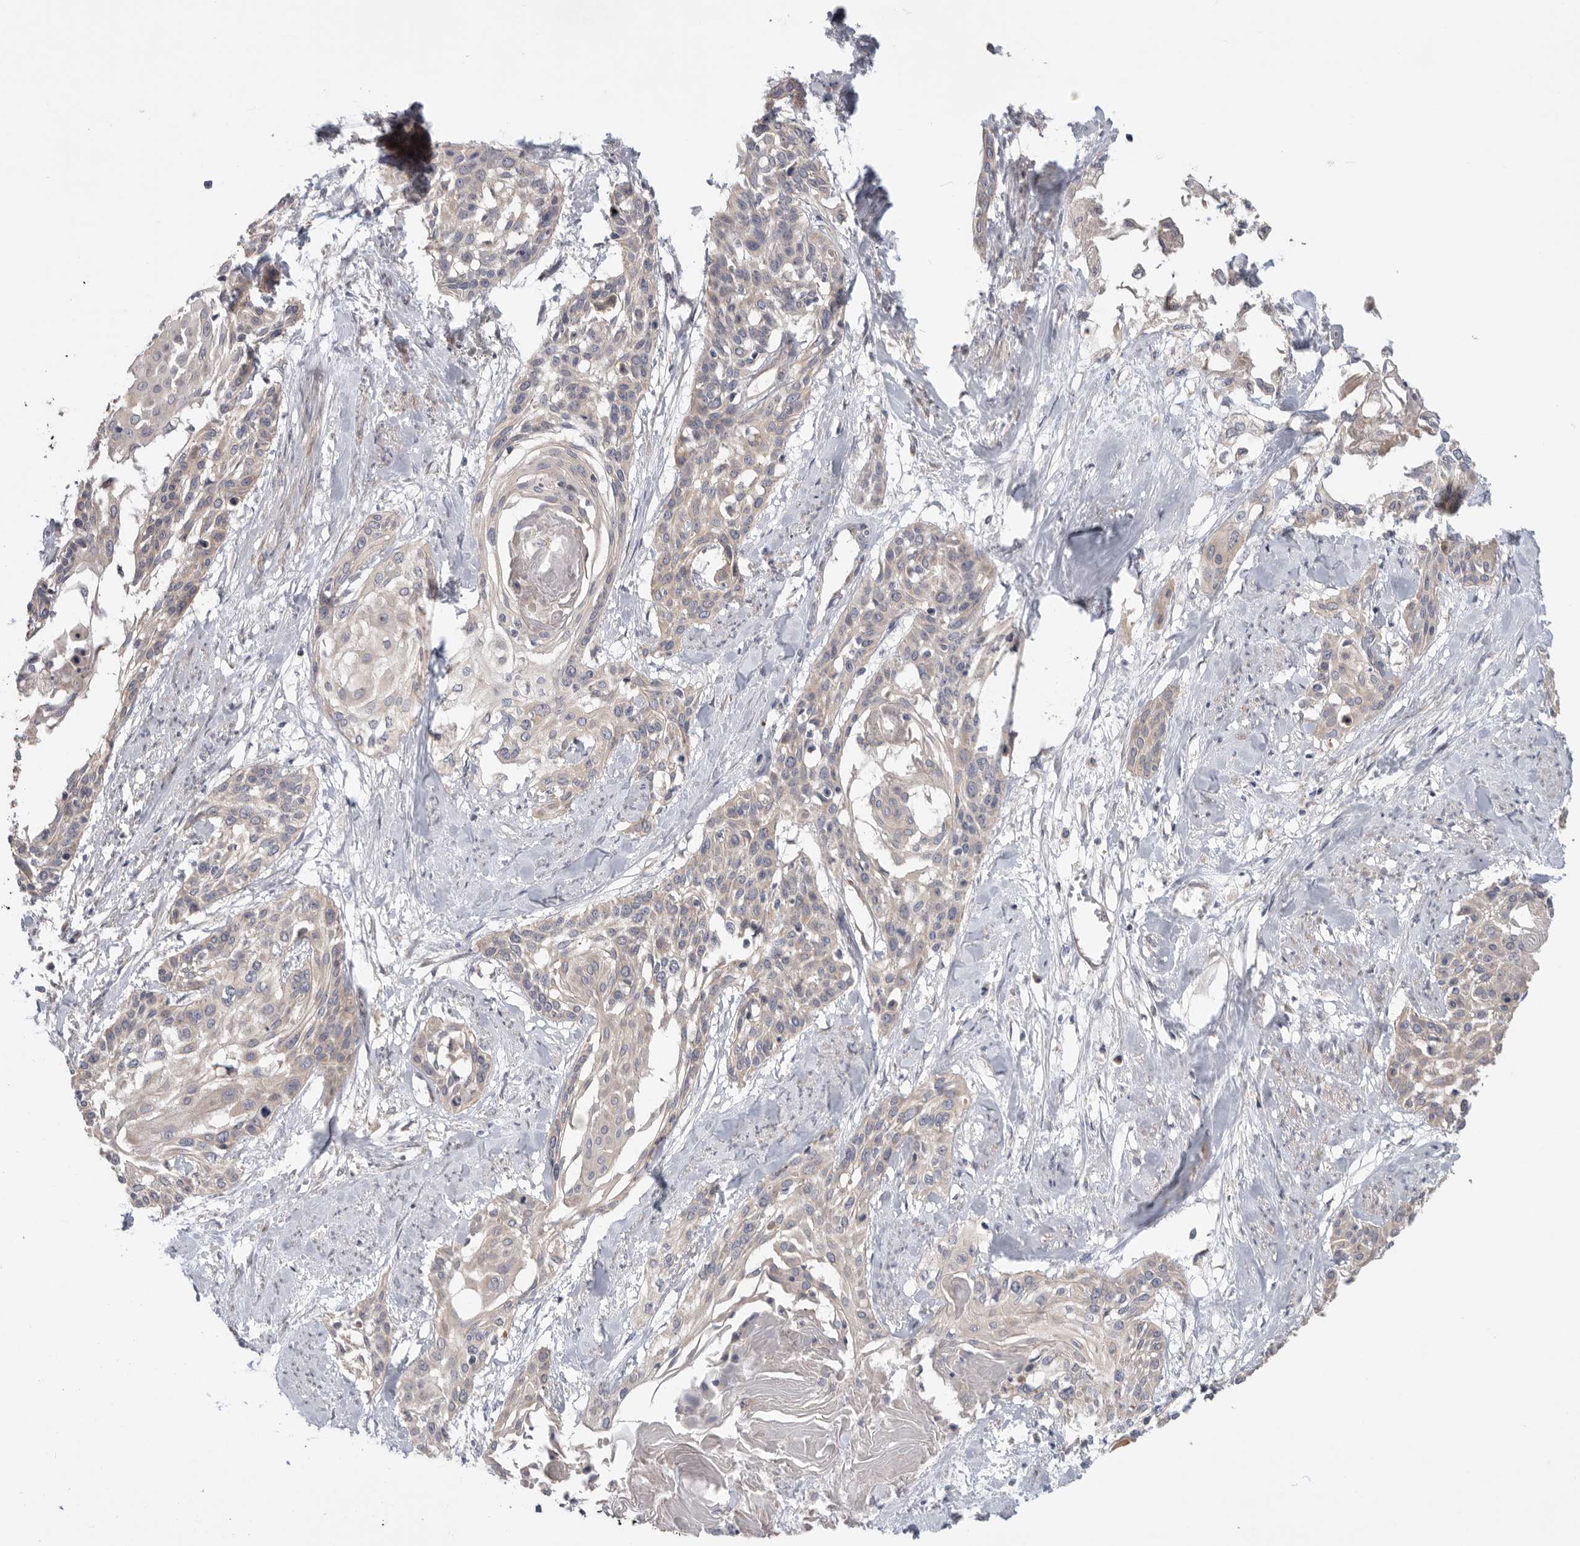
{"staining": {"intensity": "weak", "quantity": "25%-75%", "location": "cytoplasmic/membranous"}, "tissue": "cervical cancer", "cell_type": "Tumor cells", "image_type": "cancer", "snomed": [{"axis": "morphology", "description": "Squamous cell carcinoma, NOS"}, {"axis": "topography", "description": "Cervix"}], "caption": "Cervical squamous cell carcinoma stained with DAB (3,3'-diaminobenzidine) immunohistochemistry exhibits low levels of weak cytoplasmic/membranous positivity in approximately 25%-75% of tumor cells. (brown staining indicates protein expression, while blue staining denotes nuclei).", "gene": "MTFR1L", "patient": {"sex": "female", "age": 57}}